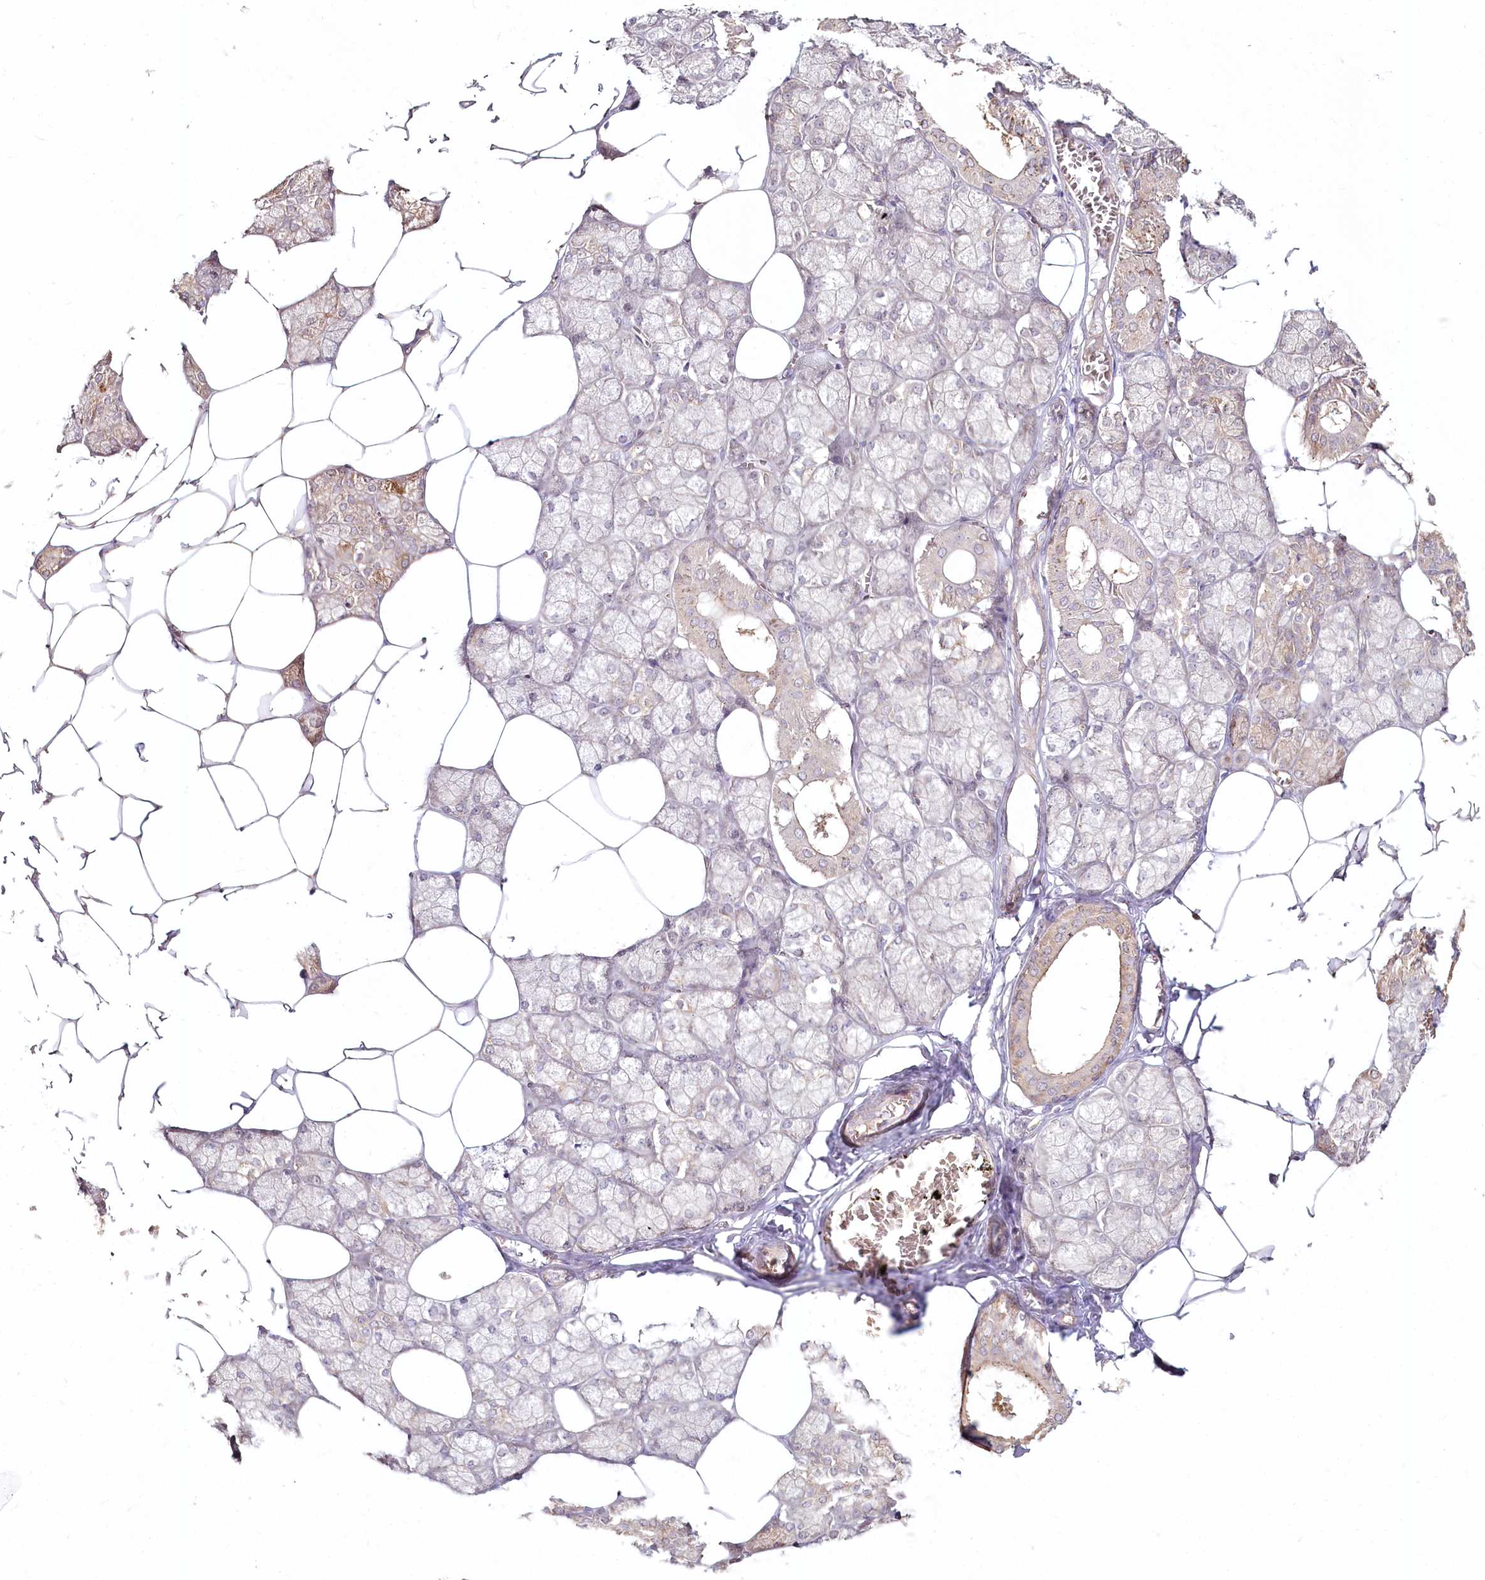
{"staining": {"intensity": "moderate", "quantity": "25%-75%", "location": "cytoplasmic/membranous"}, "tissue": "salivary gland", "cell_type": "Glandular cells", "image_type": "normal", "snomed": [{"axis": "morphology", "description": "Normal tissue, NOS"}, {"axis": "topography", "description": "Salivary gland"}], "caption": "Protein expression analysis of unremarkable salivary gland shows moderate cytoplasmic/membranous positivity in approximately 25%-75% of glandular cells.", "gene": "OTUD4", "patient": {"sex": "male", "age": 62}}